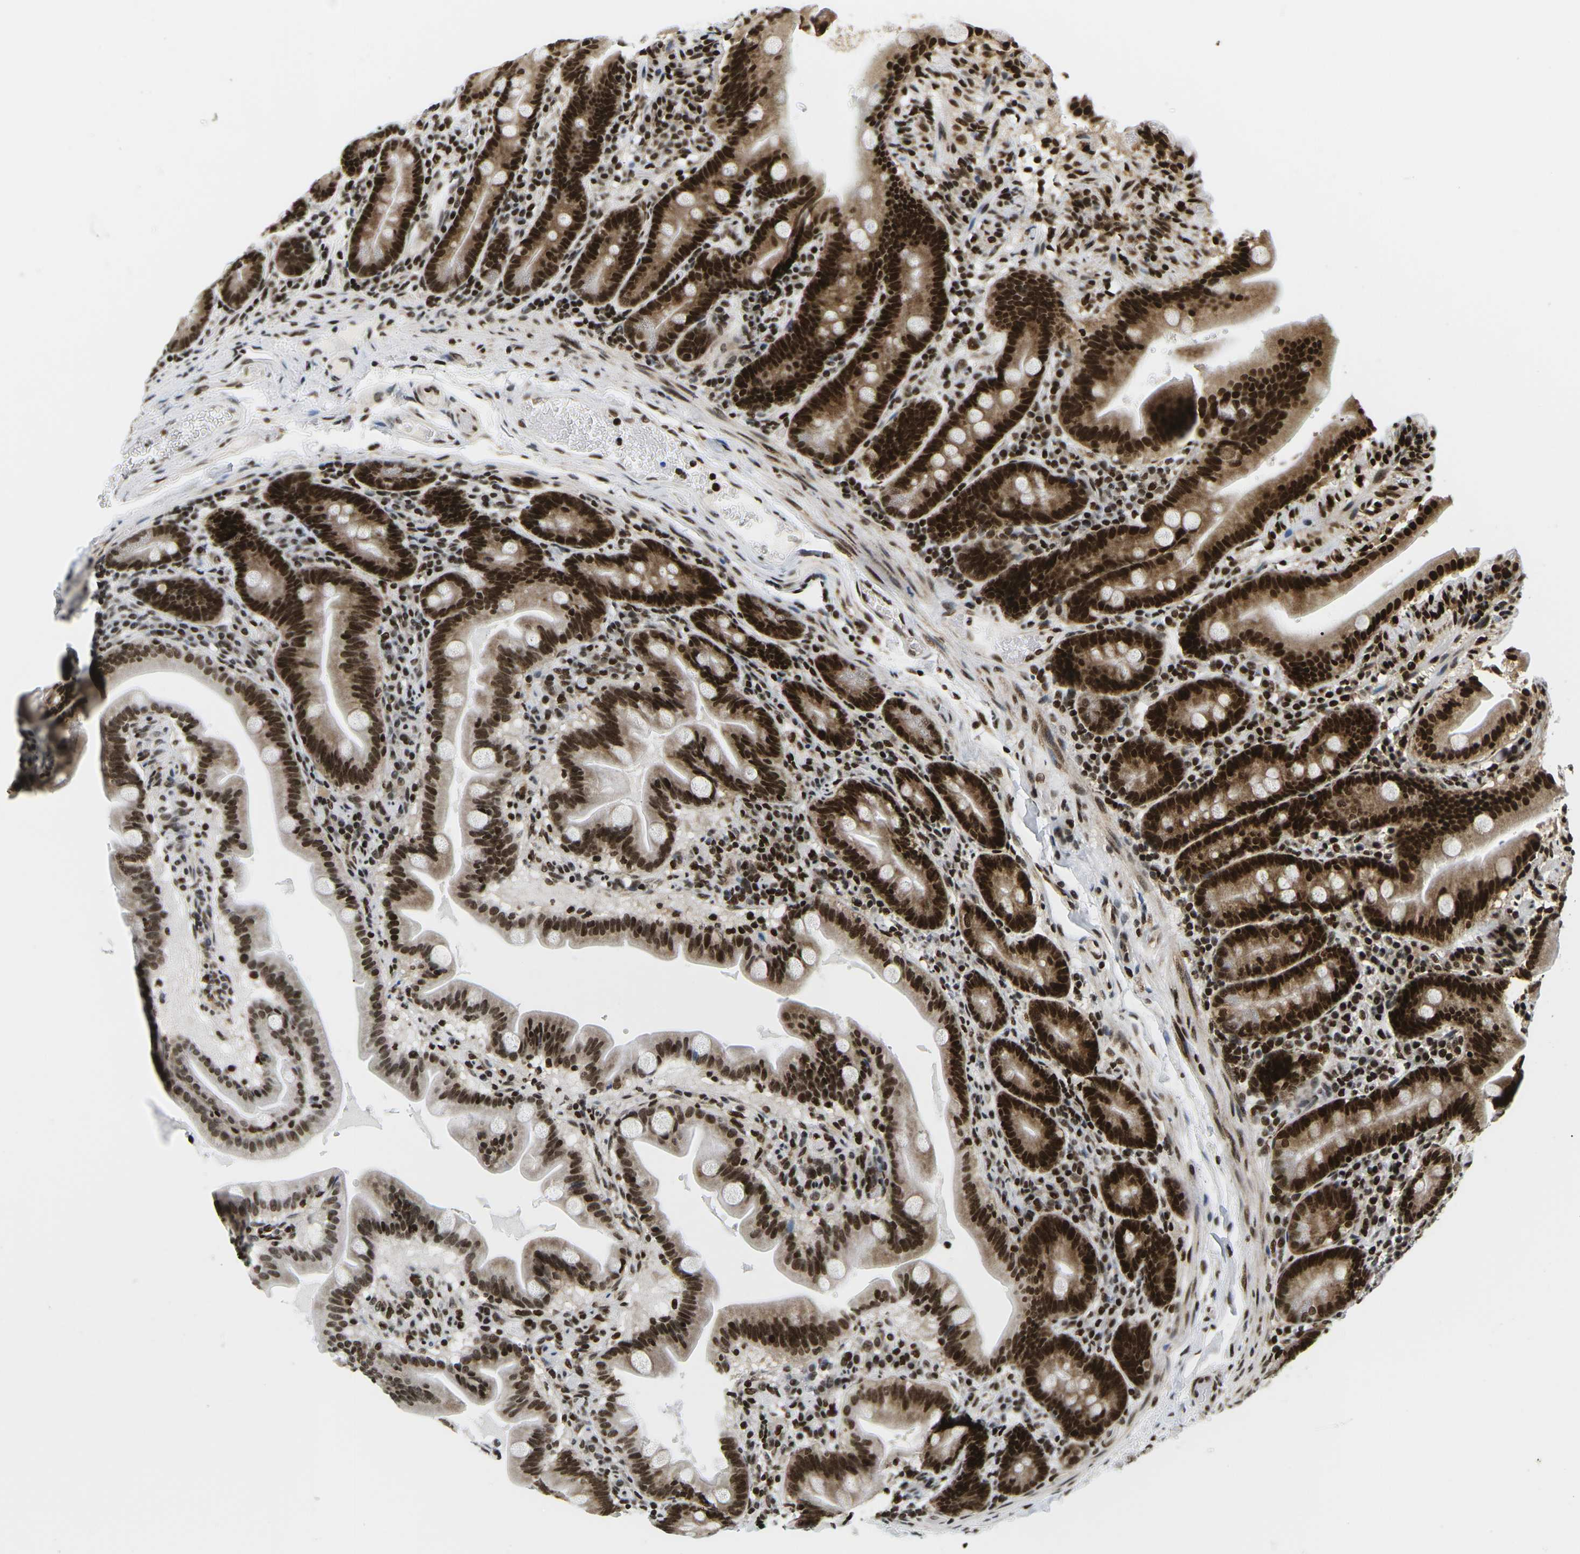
{"staining": {"intensity": "strong", "quantity": ">75%", "location": "cytoplasmic/membranous,nuclear"}, "tissue": "duodenum", "cell_type": "Glandular cells", "image_type": "normal", "snomed": [{"axis": "morphology", "description": "Normal tissue, NOS"}, {"axis": "topography", "description": "Duodenum"}], "caption": "The micrograph reveals immunohistochemical staining of benign duodenum. There is strong cytoplasmic/membranous,nuclear positivity is seen in approximately >75% of glandular cells. The staining was performed using DAB (3,3'-diaminobenzidine) to visualize the protein expression in brown, while the nuclei were stained in blue with hematoxylin (Magnification: 20x).", "gene": "CELF1", "patient": {"sex": "male", "age": 54}}